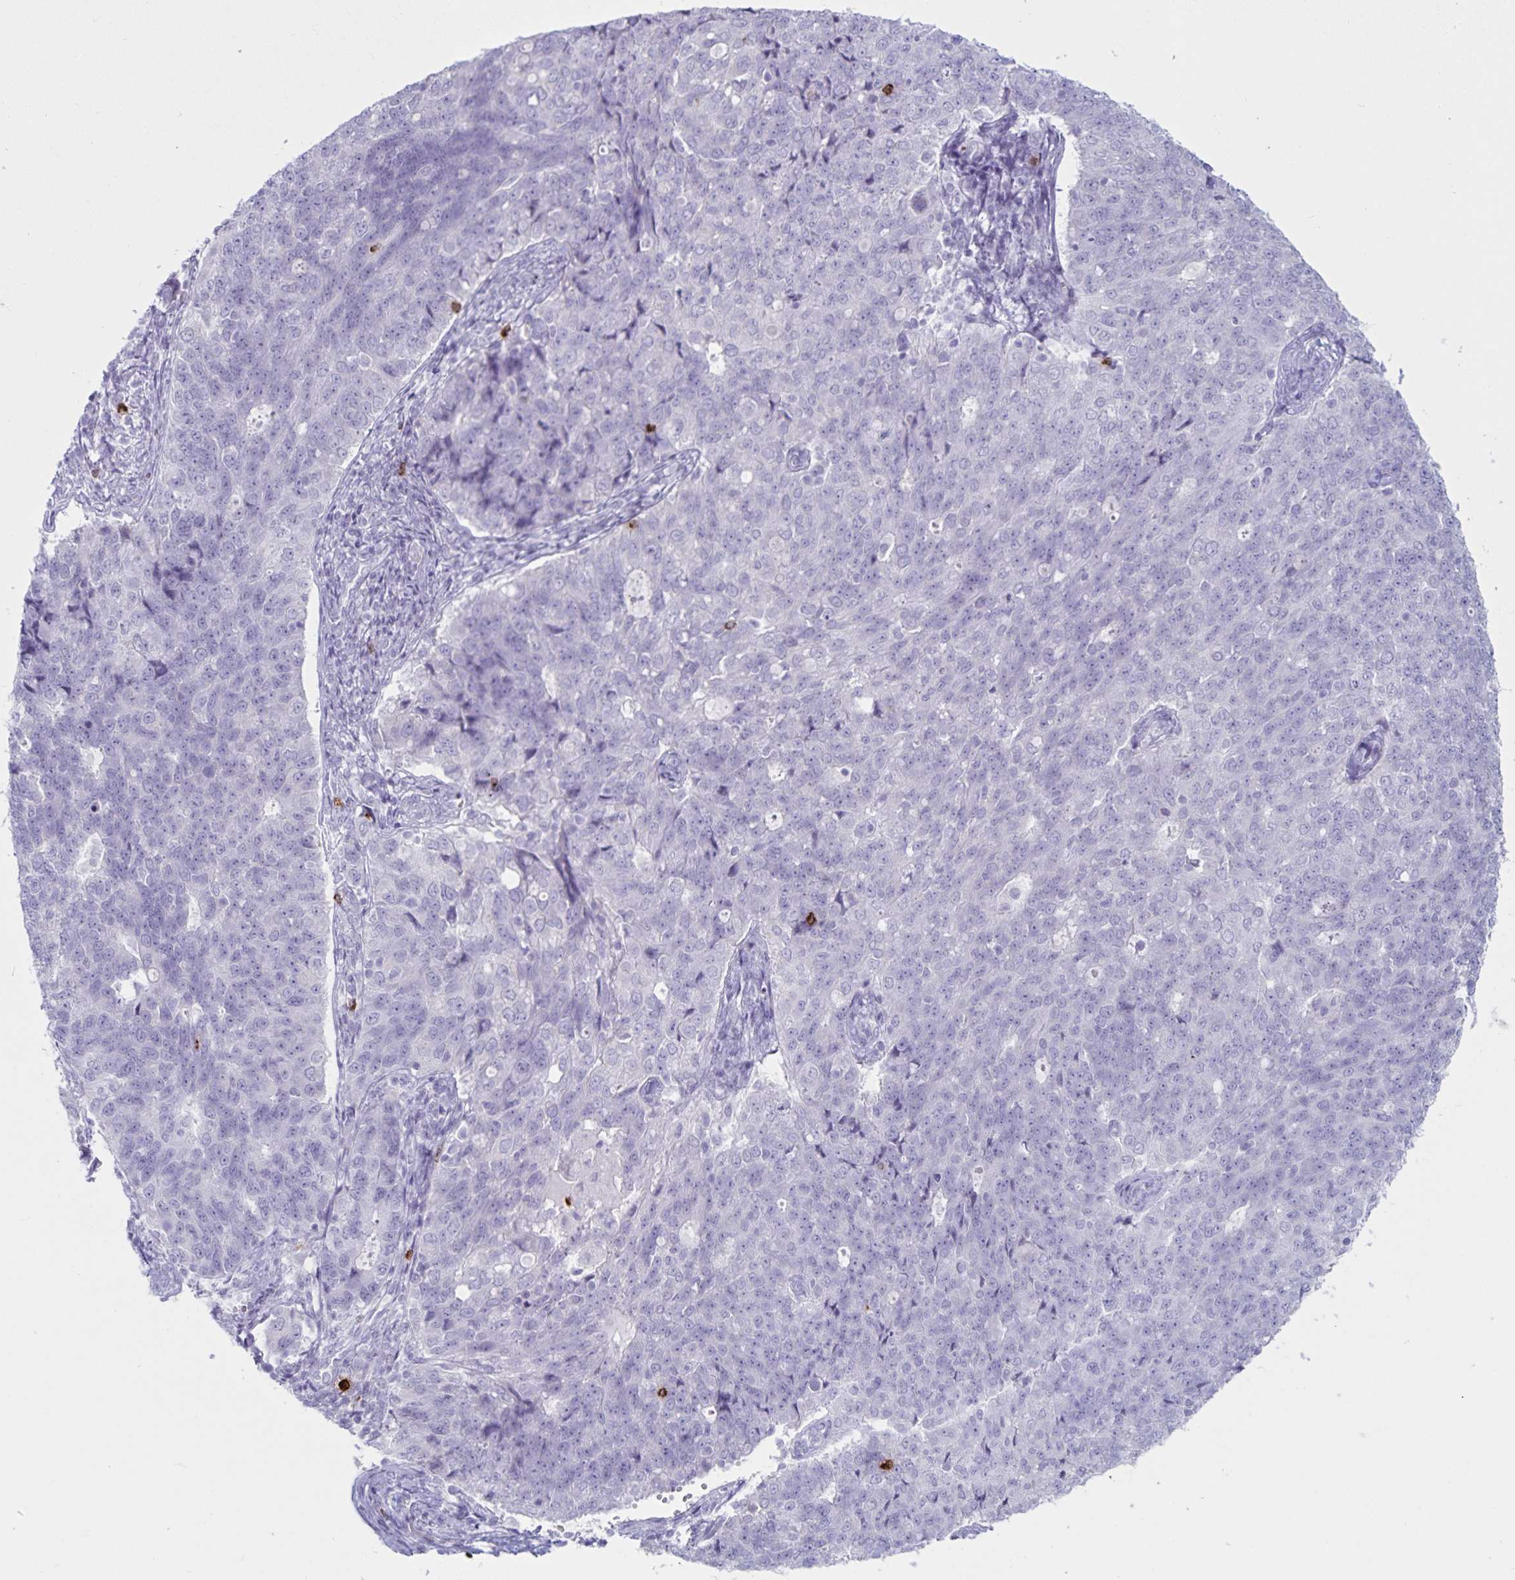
{"staining": {"intensity": "negative", "quantity": "none", "location": "none"}, "tissue": "endometrial cancer", "cell_type": "Tumor cells", "image_type": "cancer", "snomed": [{"axis": "morphology", "description": "Adenocarcinoma, NOS"}, {"axis": "topography", "description": "Endometrium"}], "caption": "Endometrial adenocarcinoma was stained to show a protein in brown. There is no significant expression in tumor cells.", "gene": "GNLY", "patient": {"sex": "female", "age": 43}}